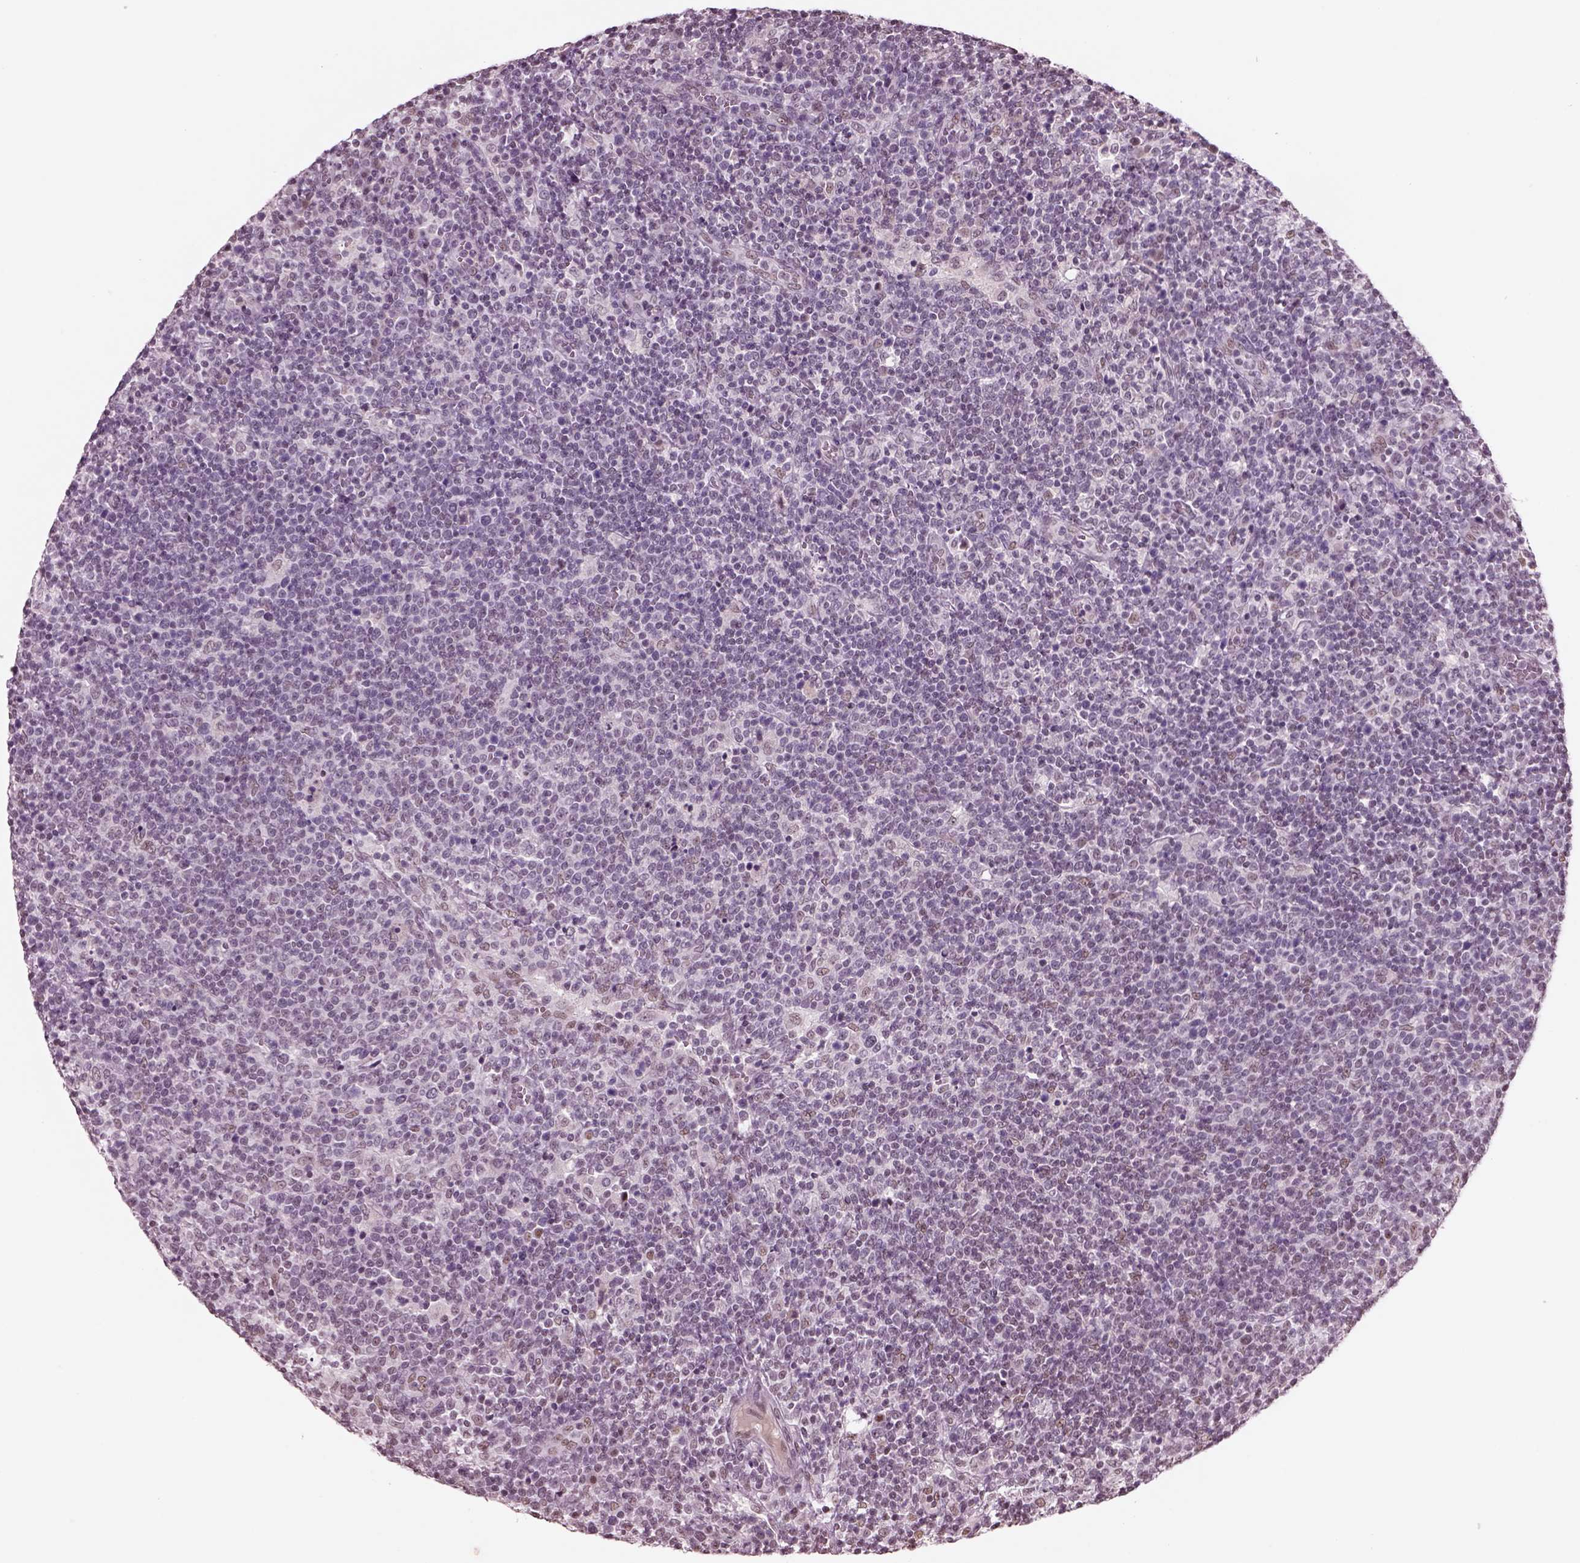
{"staining": {"intensity": "weak", "quantity": "<25%", "location": "nuclear"}, "tissue": "lymphoma", "cell_type": "Tumor cells", "image_type": "cancer", "snomed": [{"axis": "morphology", "description": "Malignant lymphoma, non-Hodgkin's type, High grade"}, {"axis": "topography", "description": "Lymph node"}], "caption": "A high-resolution histopathology image shows IHC staining of high-grade malignant lymphoma, non-Hodgkin's type, which displays no significant expression in tumor cells. (DAB immunohistochemistry (IHC) with hematoxylin counter stain).", "gene": "SEPHS1", "patient": {"sex": "male", "age": 61}}